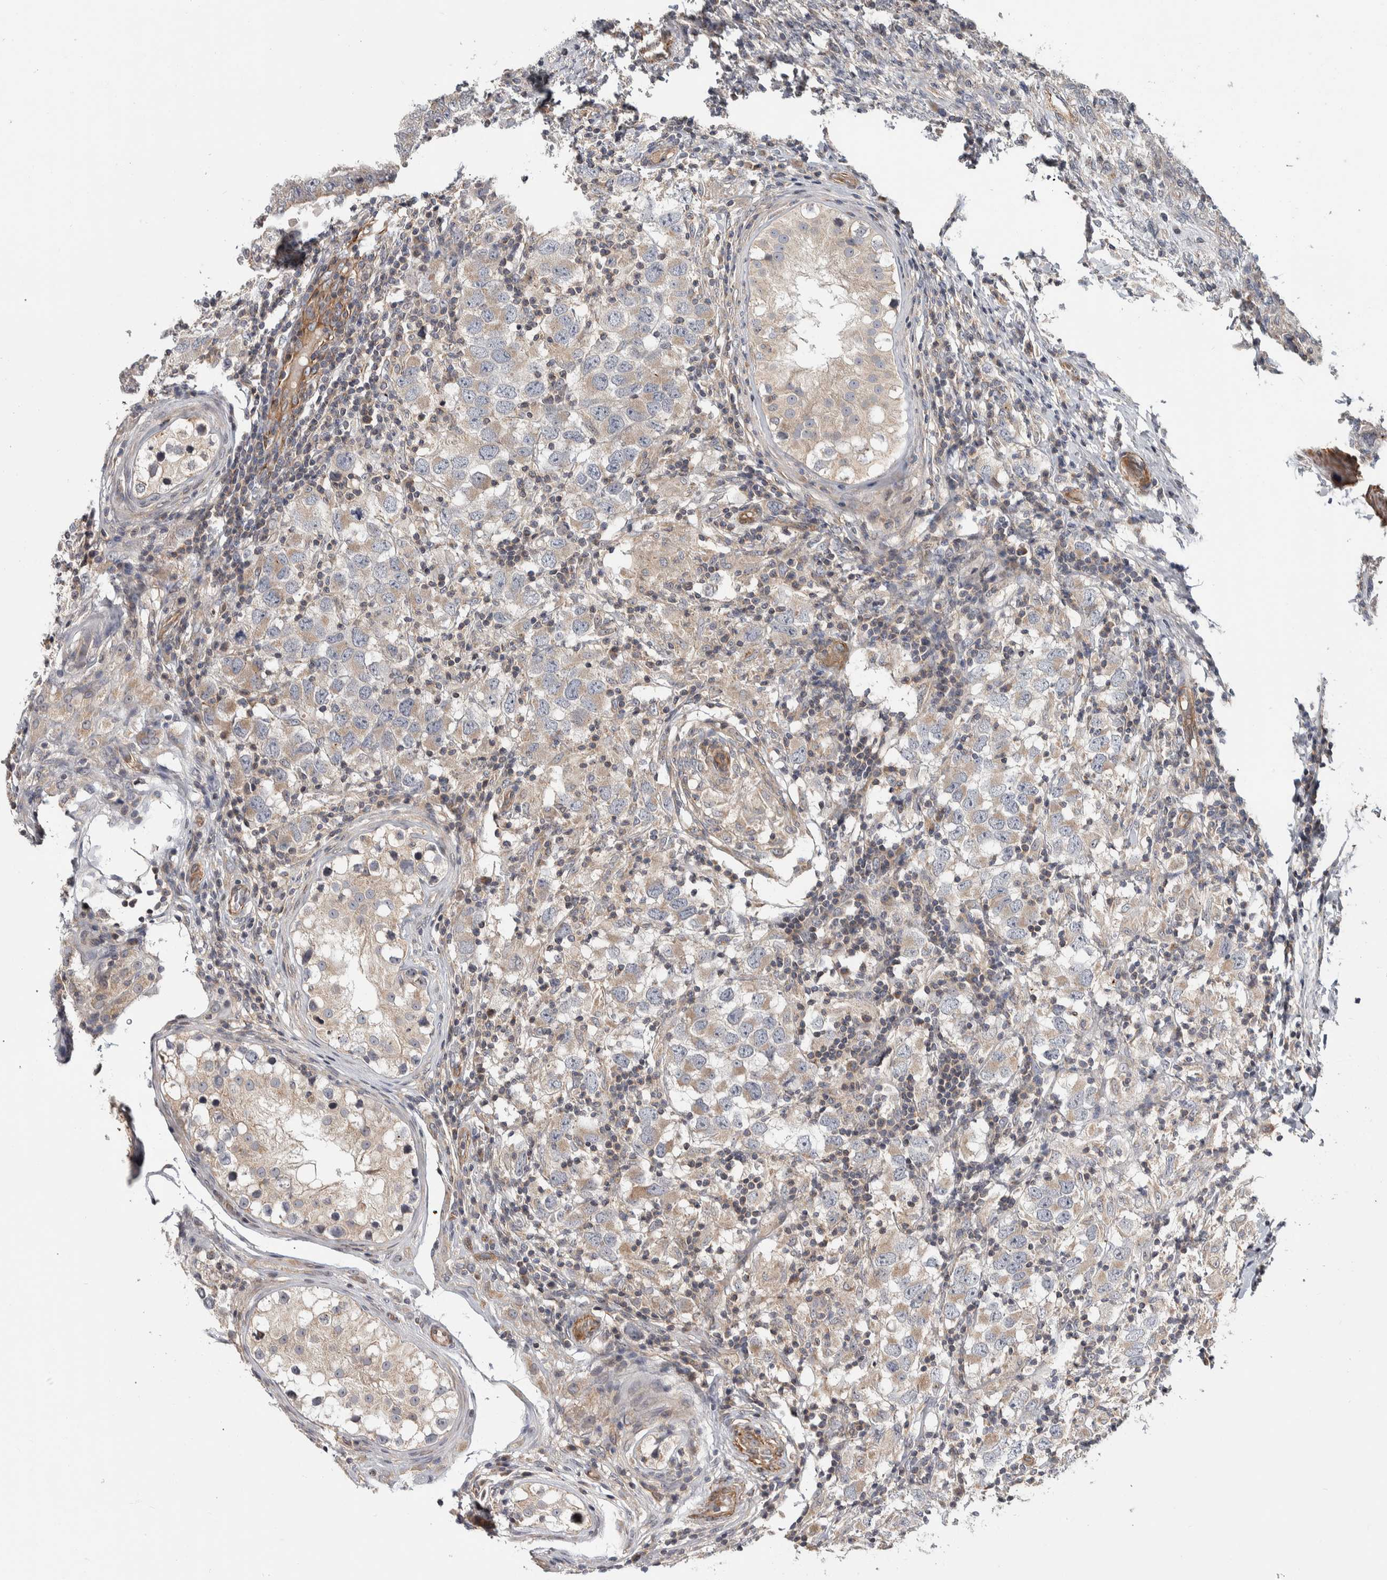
{"staining": {"intensity": "weak", "quantity": ">75%", "location": "cytoplasmic/membranous"}, "tissue": "testis cancer", "cell_type": "Tumor cells", "image_type": "cancer", "snomed": [{"axis": "morphology", "description": "Carcinoma, Embryonal, NOS"}, {"axis": "topography", "description": "Testis"}], "caption": "Embryonal carcinoma (testis) stained with DAB (3,3'-diaminobenzidine) immunohistochemistry displays low levels of weak cytoplasmic/membranous staining in approximately >75% of tumor cells. (DAB = brown stain, brightfield microscopy at high magnification).", "gene": "CHMP4C", "patient": {"sex": "male", "age": 21}}